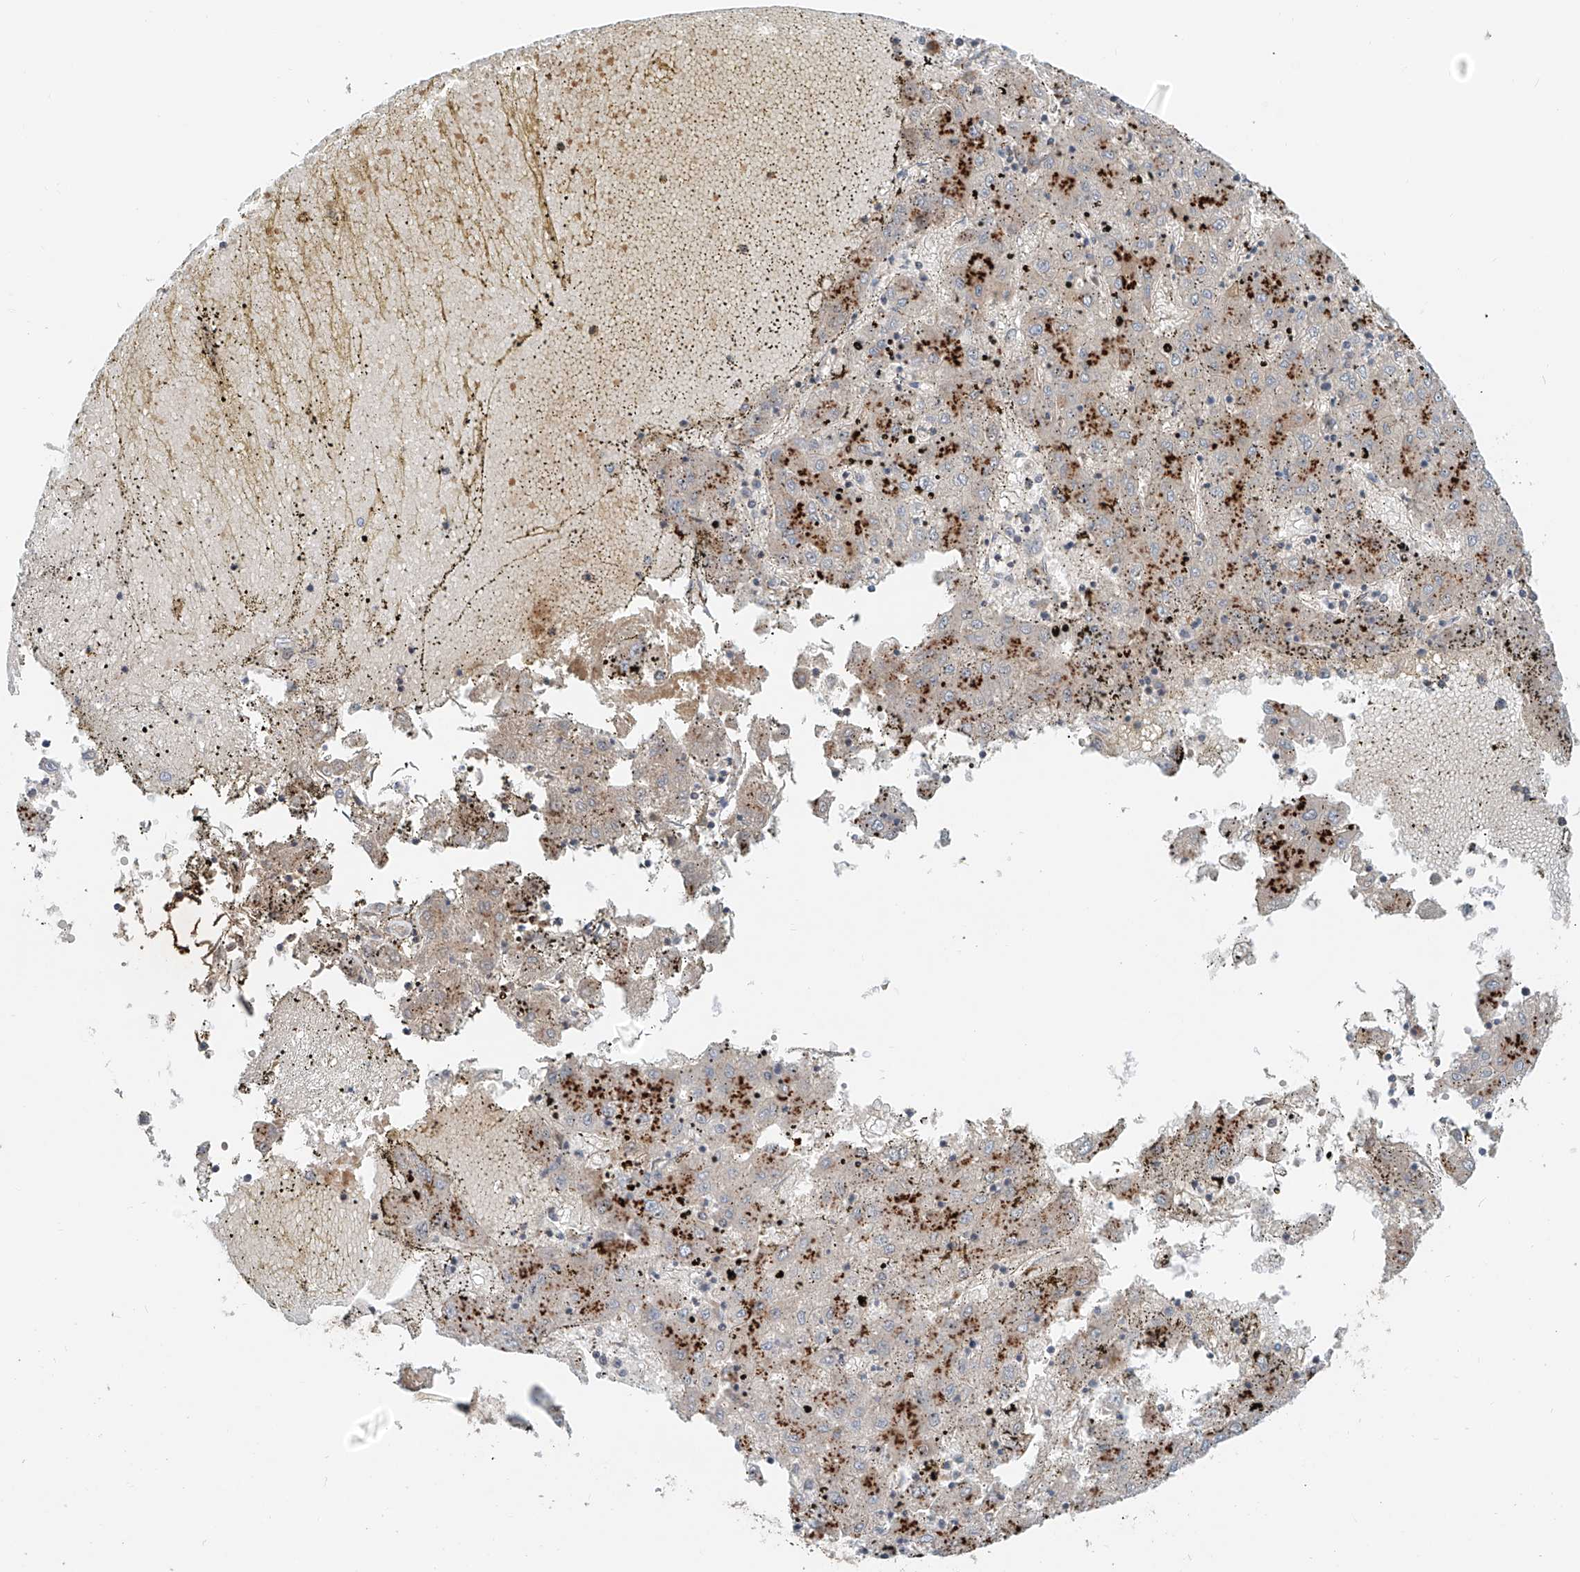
{"staining": {"intensity": "strong", "quantity": "25%-75%", "location": "cytoplasmic/membranous"}, "tissue": "liver cancer", "cell_type": "Tumor cells", "image_type": "cancer", "snomed": [{"axis": "morphology", "description": "Carcinoma, Hepatocellular, NOS"}, {"axis": "topography", "description": "Liver"}], "caption": "IHC histopathology image of neoplastic tissue: liver cancer (hepatocellular carcinoma) stained using immunohistochemistry (IHC) exhibits high levels of strong protein expression localized specifically in the cytoplasmic/membranous of tumor cells, appearing as a cytoplasmic/membranous brown color.", "gene": "TRIM47", "patient": {"sex": "male", "age": 72}}